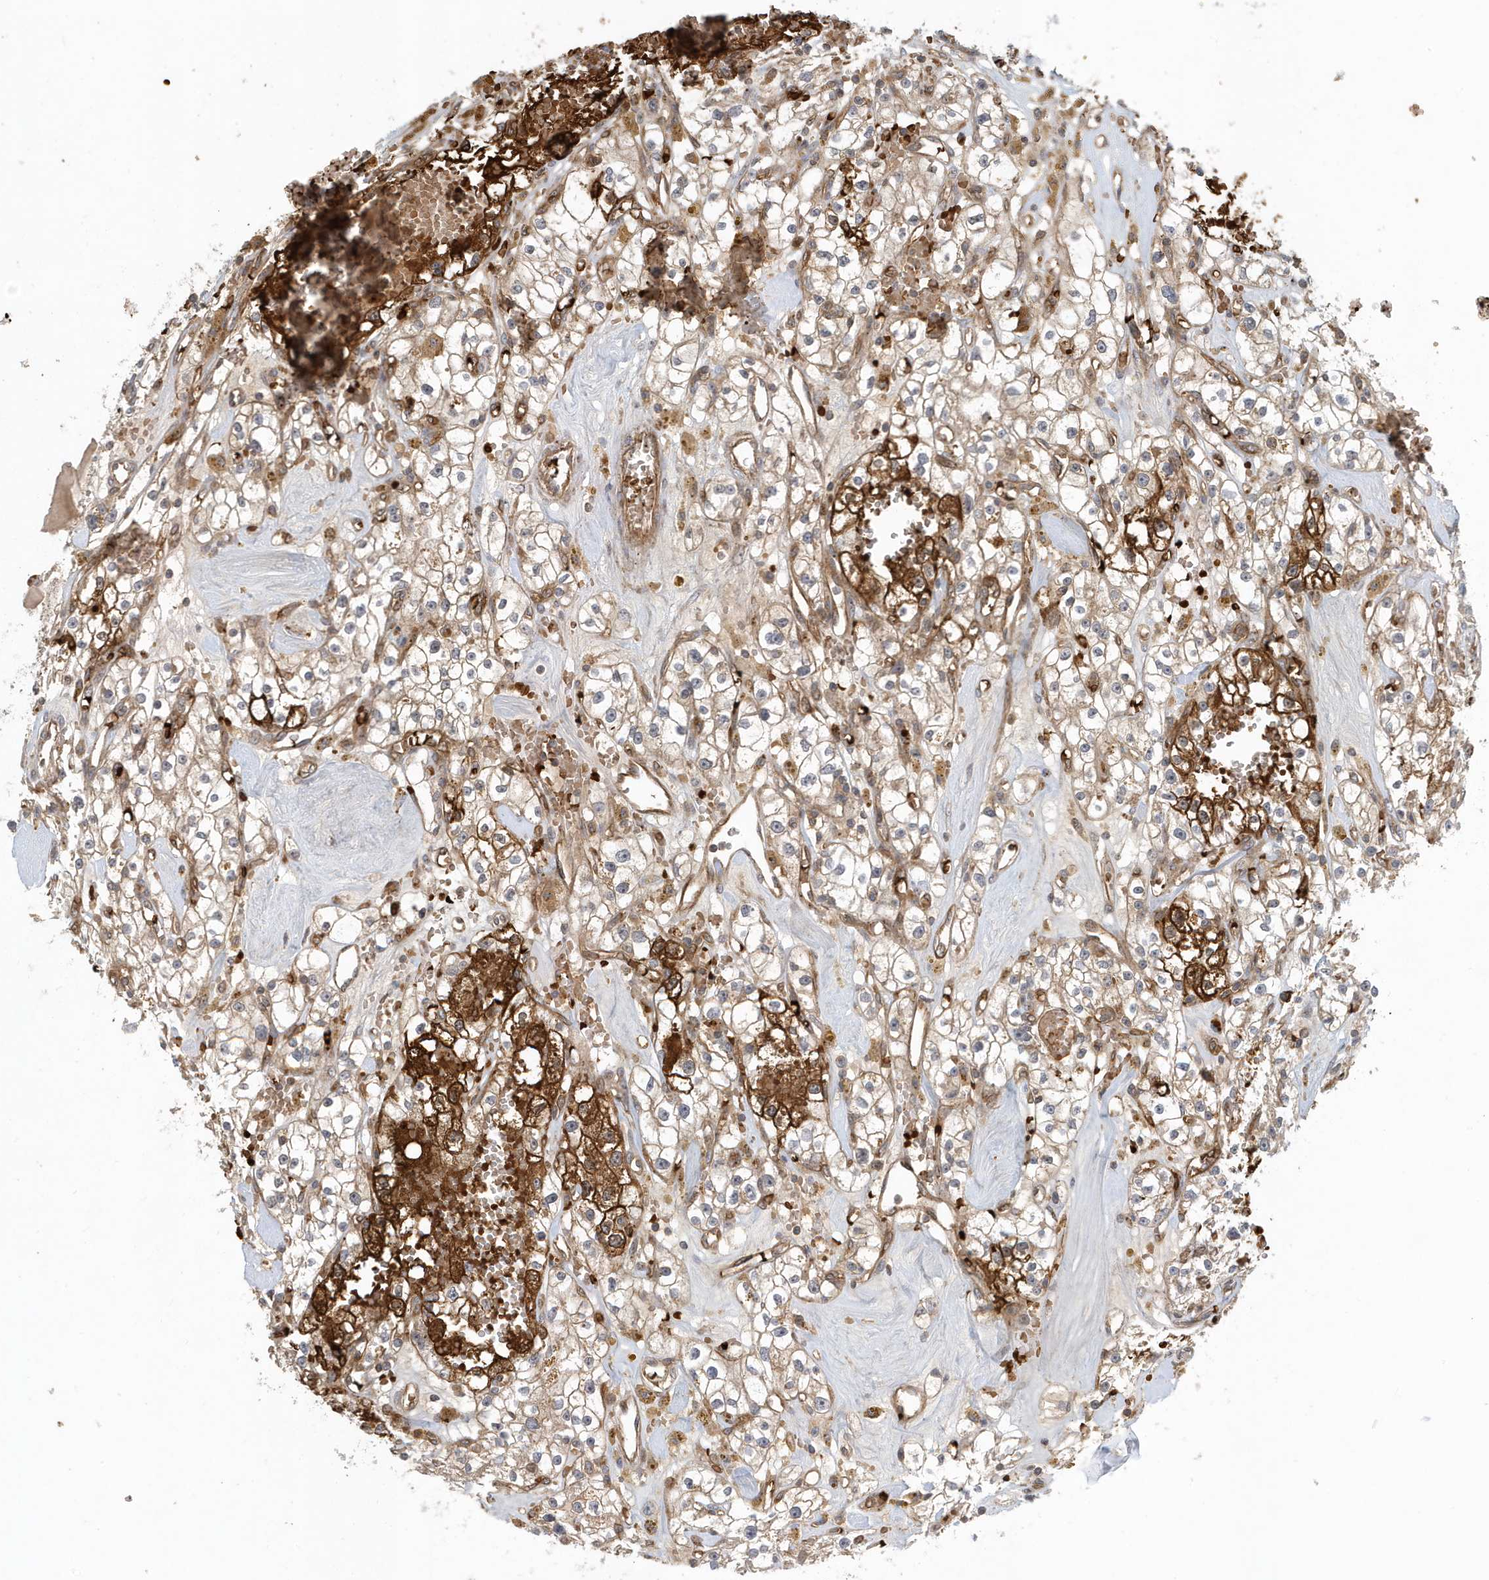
{"staining": {"intensity": "weak", "quantity": "25%-75%", "location": "cytoplasmic/membranous"}, "tissue": "renal cancer", "cell_type": "Tumor cells", "image_type": "cancer", "snomed": [{"axis": "morphology", "description": "Adenocarcinoma, NOS"}, {"axis": "topography", "description": "Kidney"}], "caption": "Immunohistochemistry histopathology image of human renal adenocarcinoma stained for a protein (brown), which reveals low levels of weak cytoplasmic/membranous expression in about 25%-75% of tumor cells.", "gene": "FYCO1", "patient": {"sex": "male", "age": 56}}